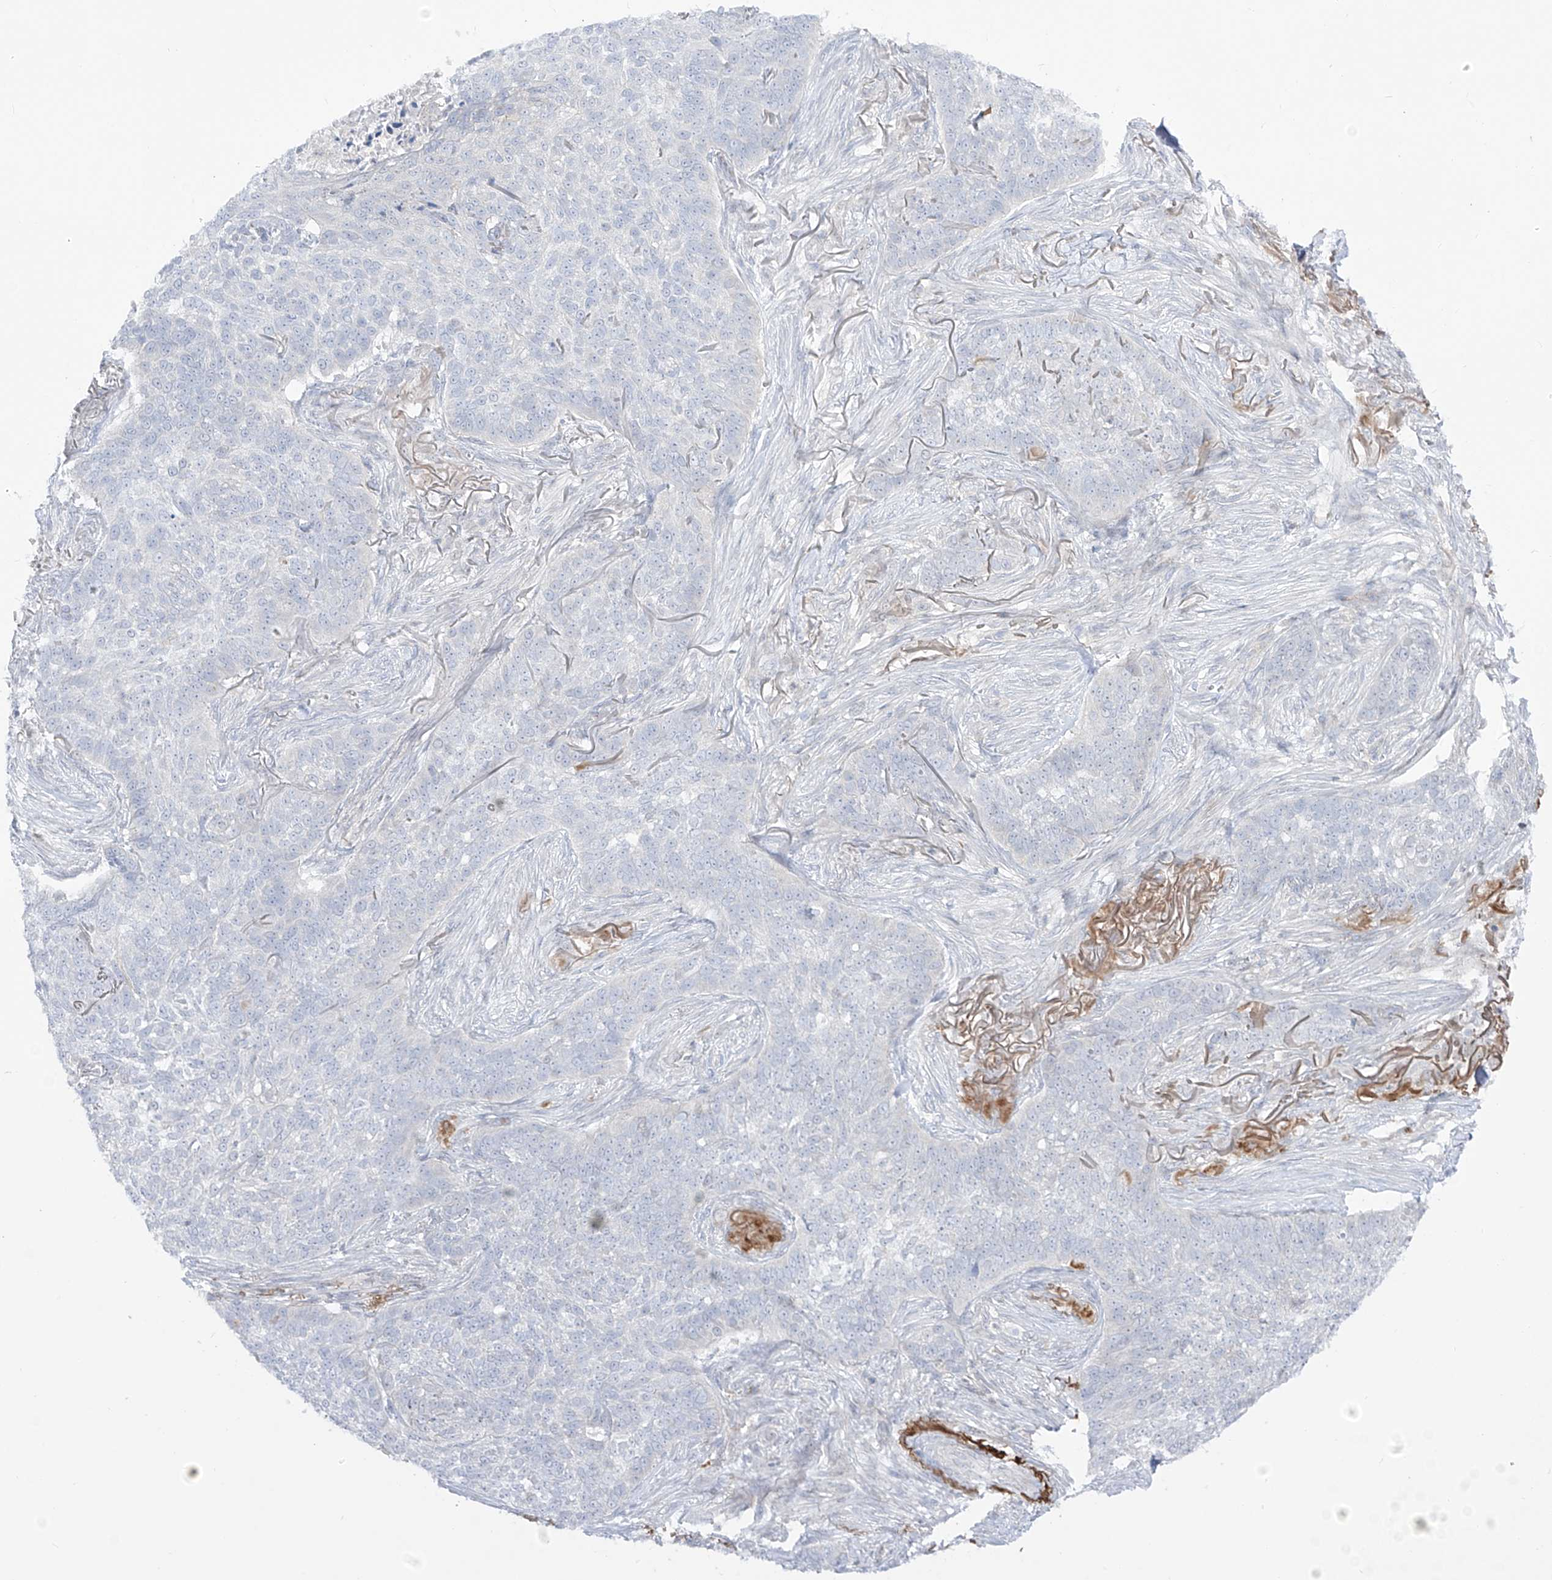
{"staining": {"intensity": "negative", "quantity": "none", "location": "none"}, "tissue": "skin cancer", "cell_type": "Tumor cells", "image_type": "cancer", "snomed": [{"axis": "morphology", "description": "Basal cell carcinoma"}, {"axis": "topography", "description": "Skin"}], "caption": "Immunohistochemistry (IHC) micrograph of human skin basal cell carcinoma stained for a protein (brown), which exhibits no expression in tumor cells.", "gene": "DMKN", "patient": {"sex": "male", "age": 85}}